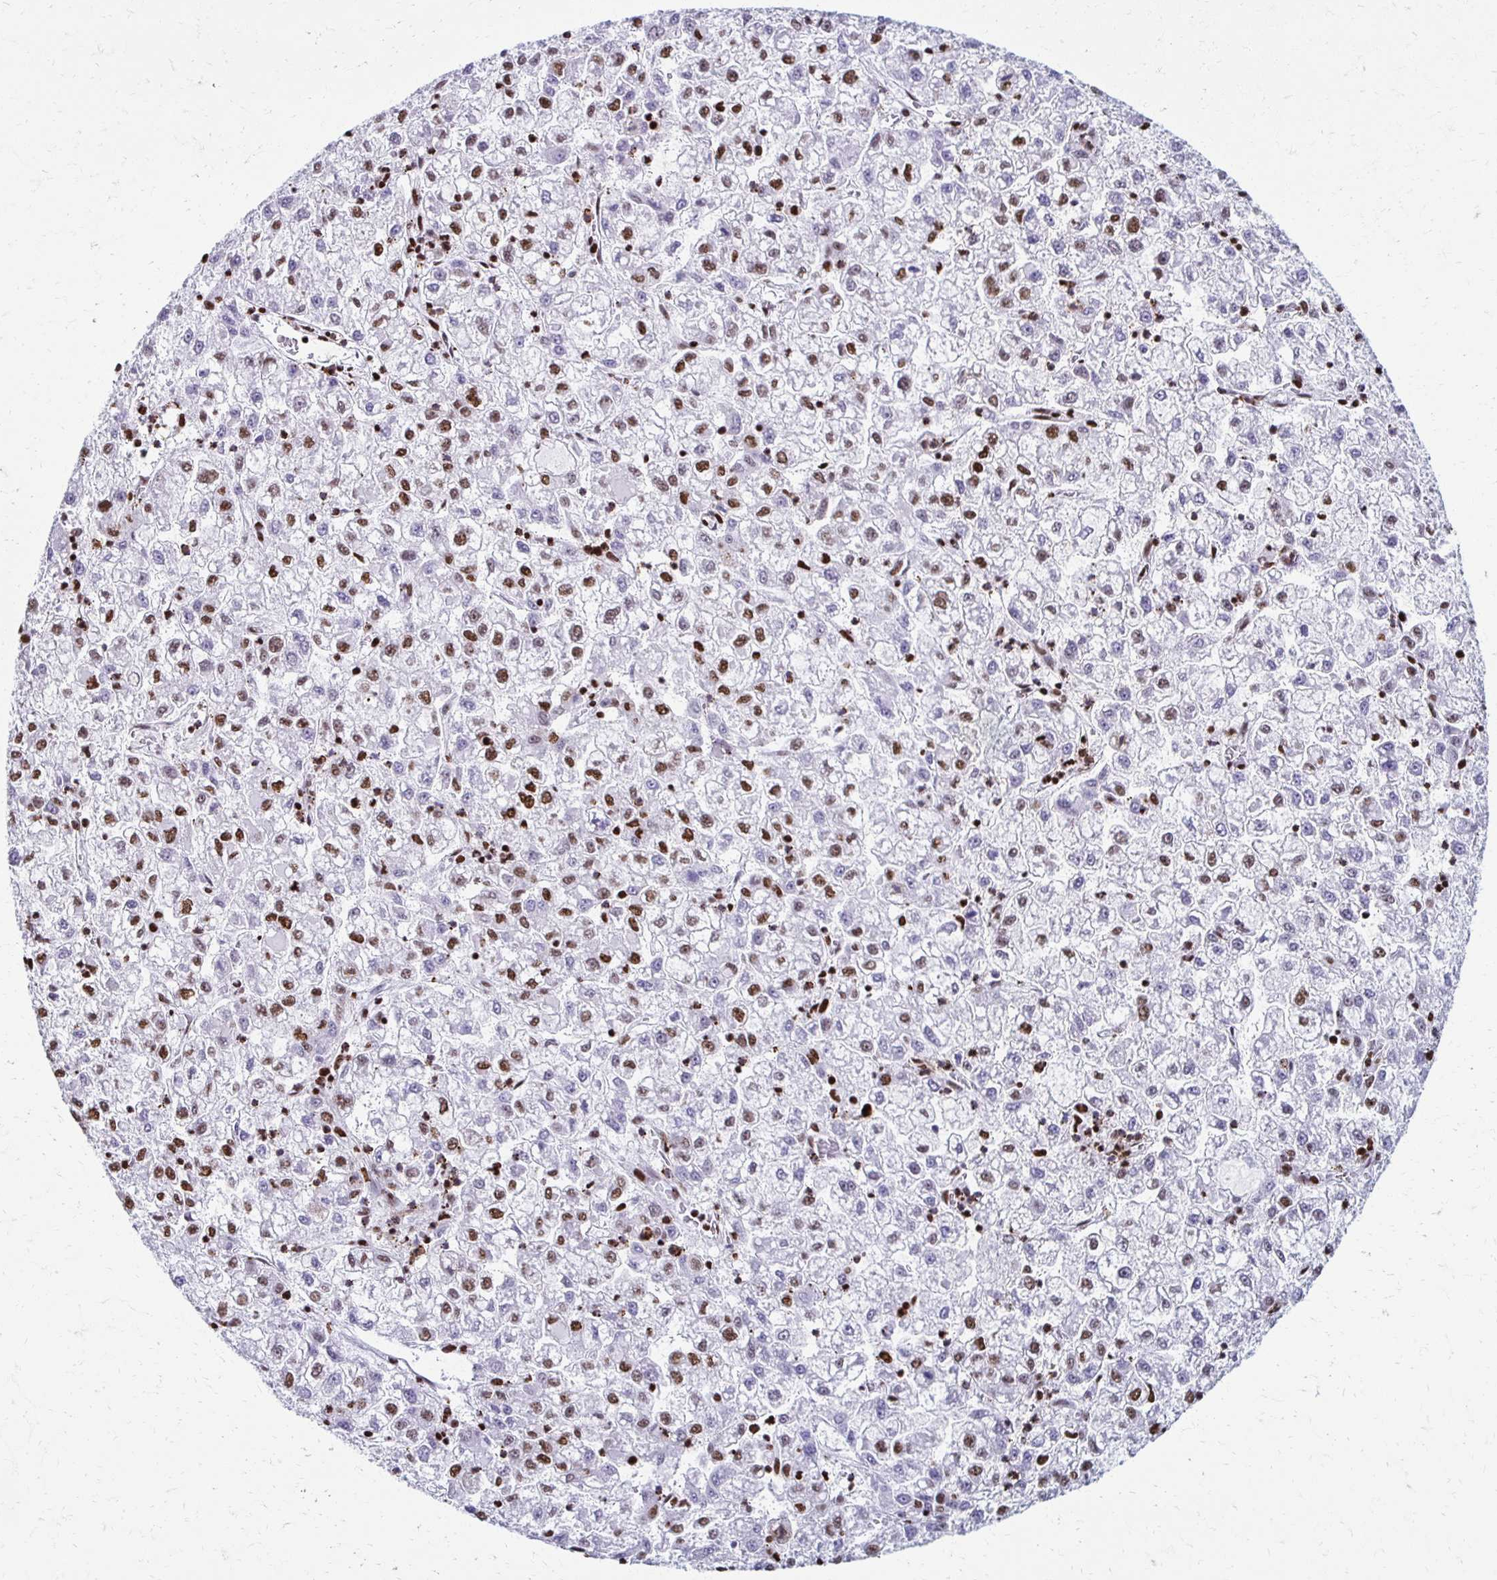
{"staining": {"intensity": "moderate", "quantity": "25%-75%", "location": "nuclear"}, "tissue": "liver cancer", "cell_type": "Tumor cells", "image_type": "cancer", "snomed": [{"axis": "morphology", "description": "Carcinoma, Hepatocellular, NOS"}, {"axis": "topography", "description": "Liver"}], "caption": "Immunohistochemistry staining of liver cancer, which demonstrates medium levels of moderate nuclear expression in approximately 25%-75% of tumor cells indicating moderate nuclear protein positivity. The staining was performed using DAB (brown) for protein detection and nuclei were counterstained in hematoxylin (blue).", "gene": "NONO", "patient": {"sex": "male", "age": 40}}